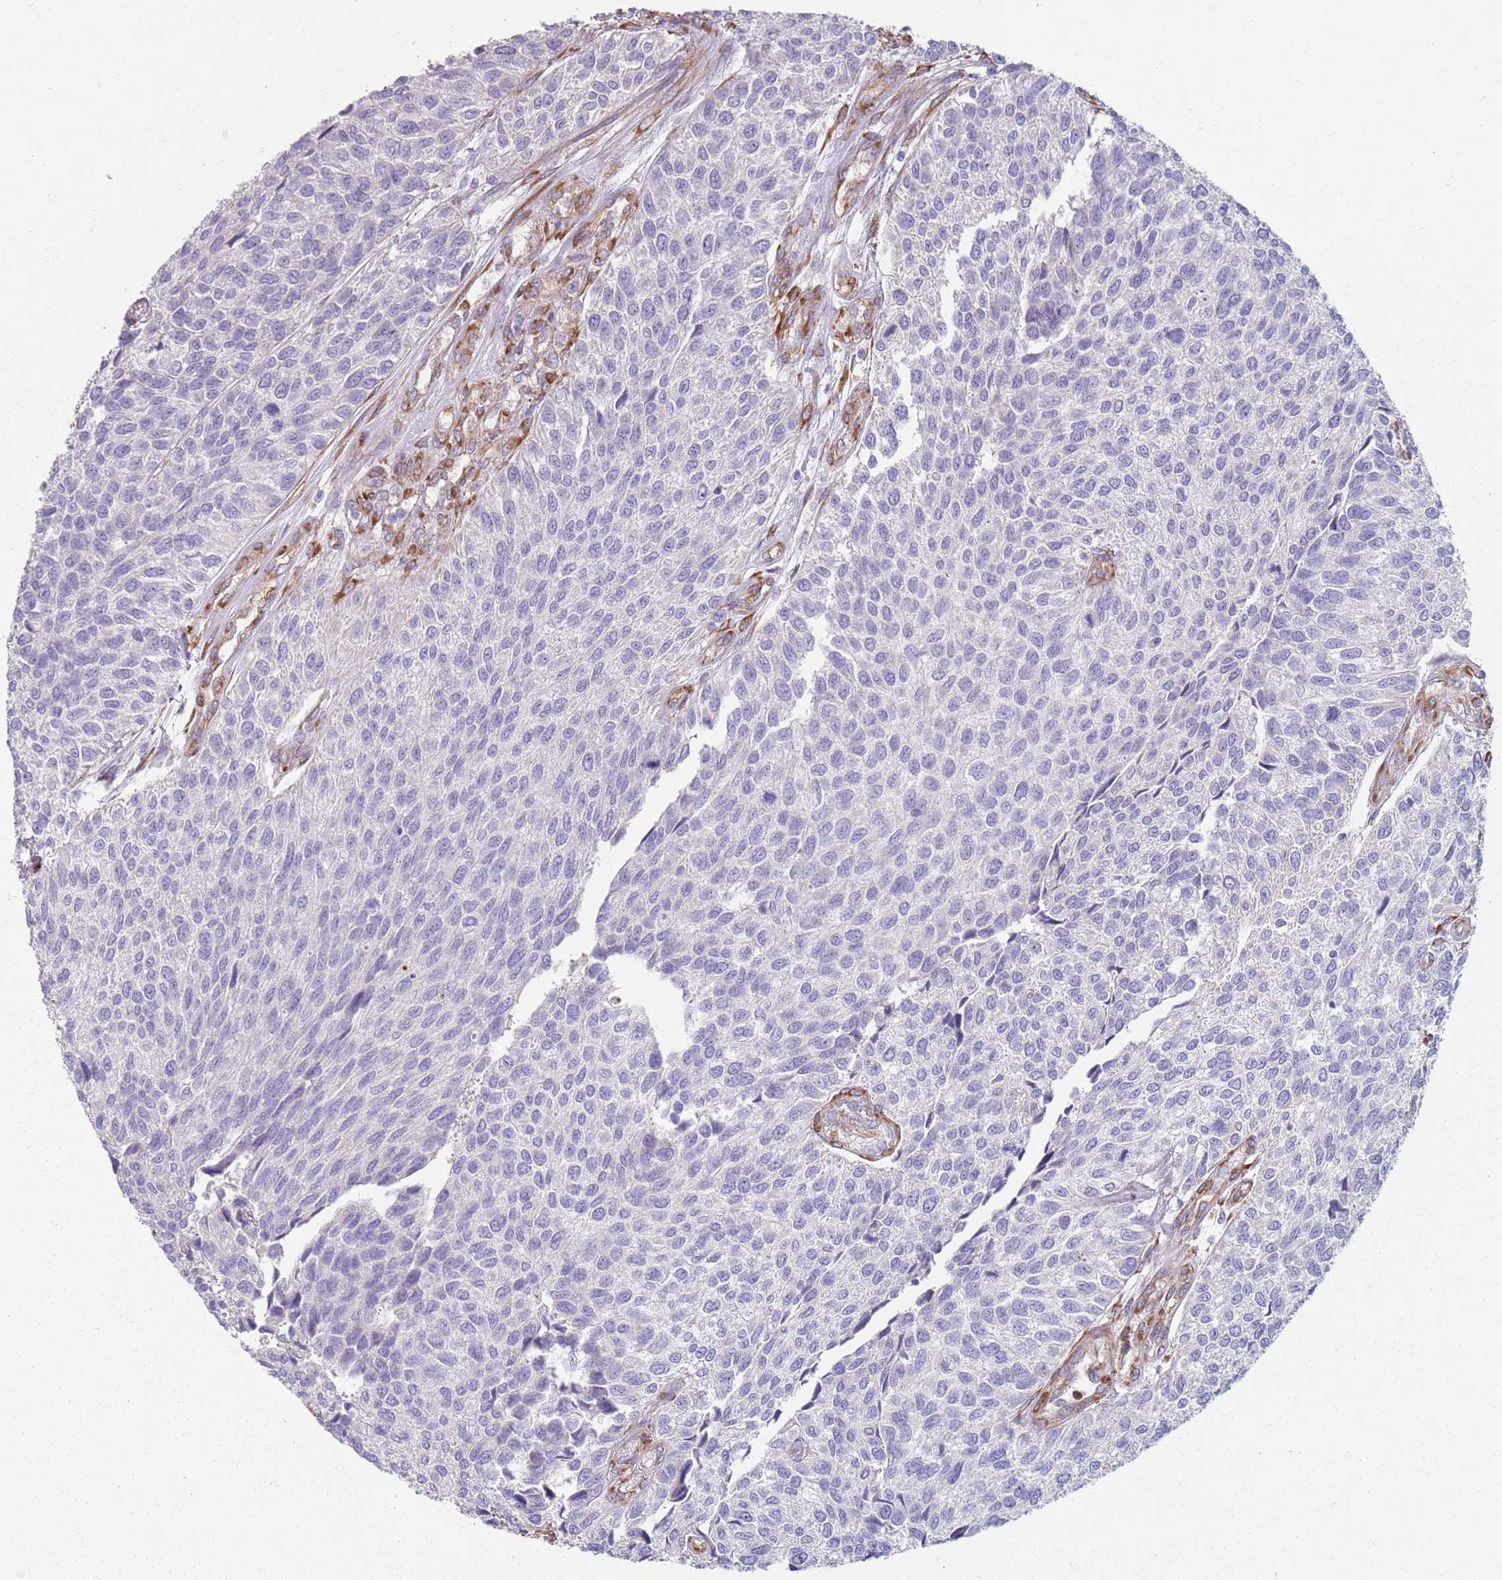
{"staining": {"intensity": "negative", "quantity": "none", "location": "none"}, "tissue": "urothelial cancer", "cell_type": "Tumor cells", "image_type": "cancer", "snomed": [{"axis": "morphology", "description": "Urothelial carcinoma, NOS"}, {"axis": "topography", "description": "Urinary bladder"}], "caption": "Tumor cells are negative for protein expression in human urothelial cancer.", "gene": "PHLPP2", "patient": {"sex": "male", "age": 55}}